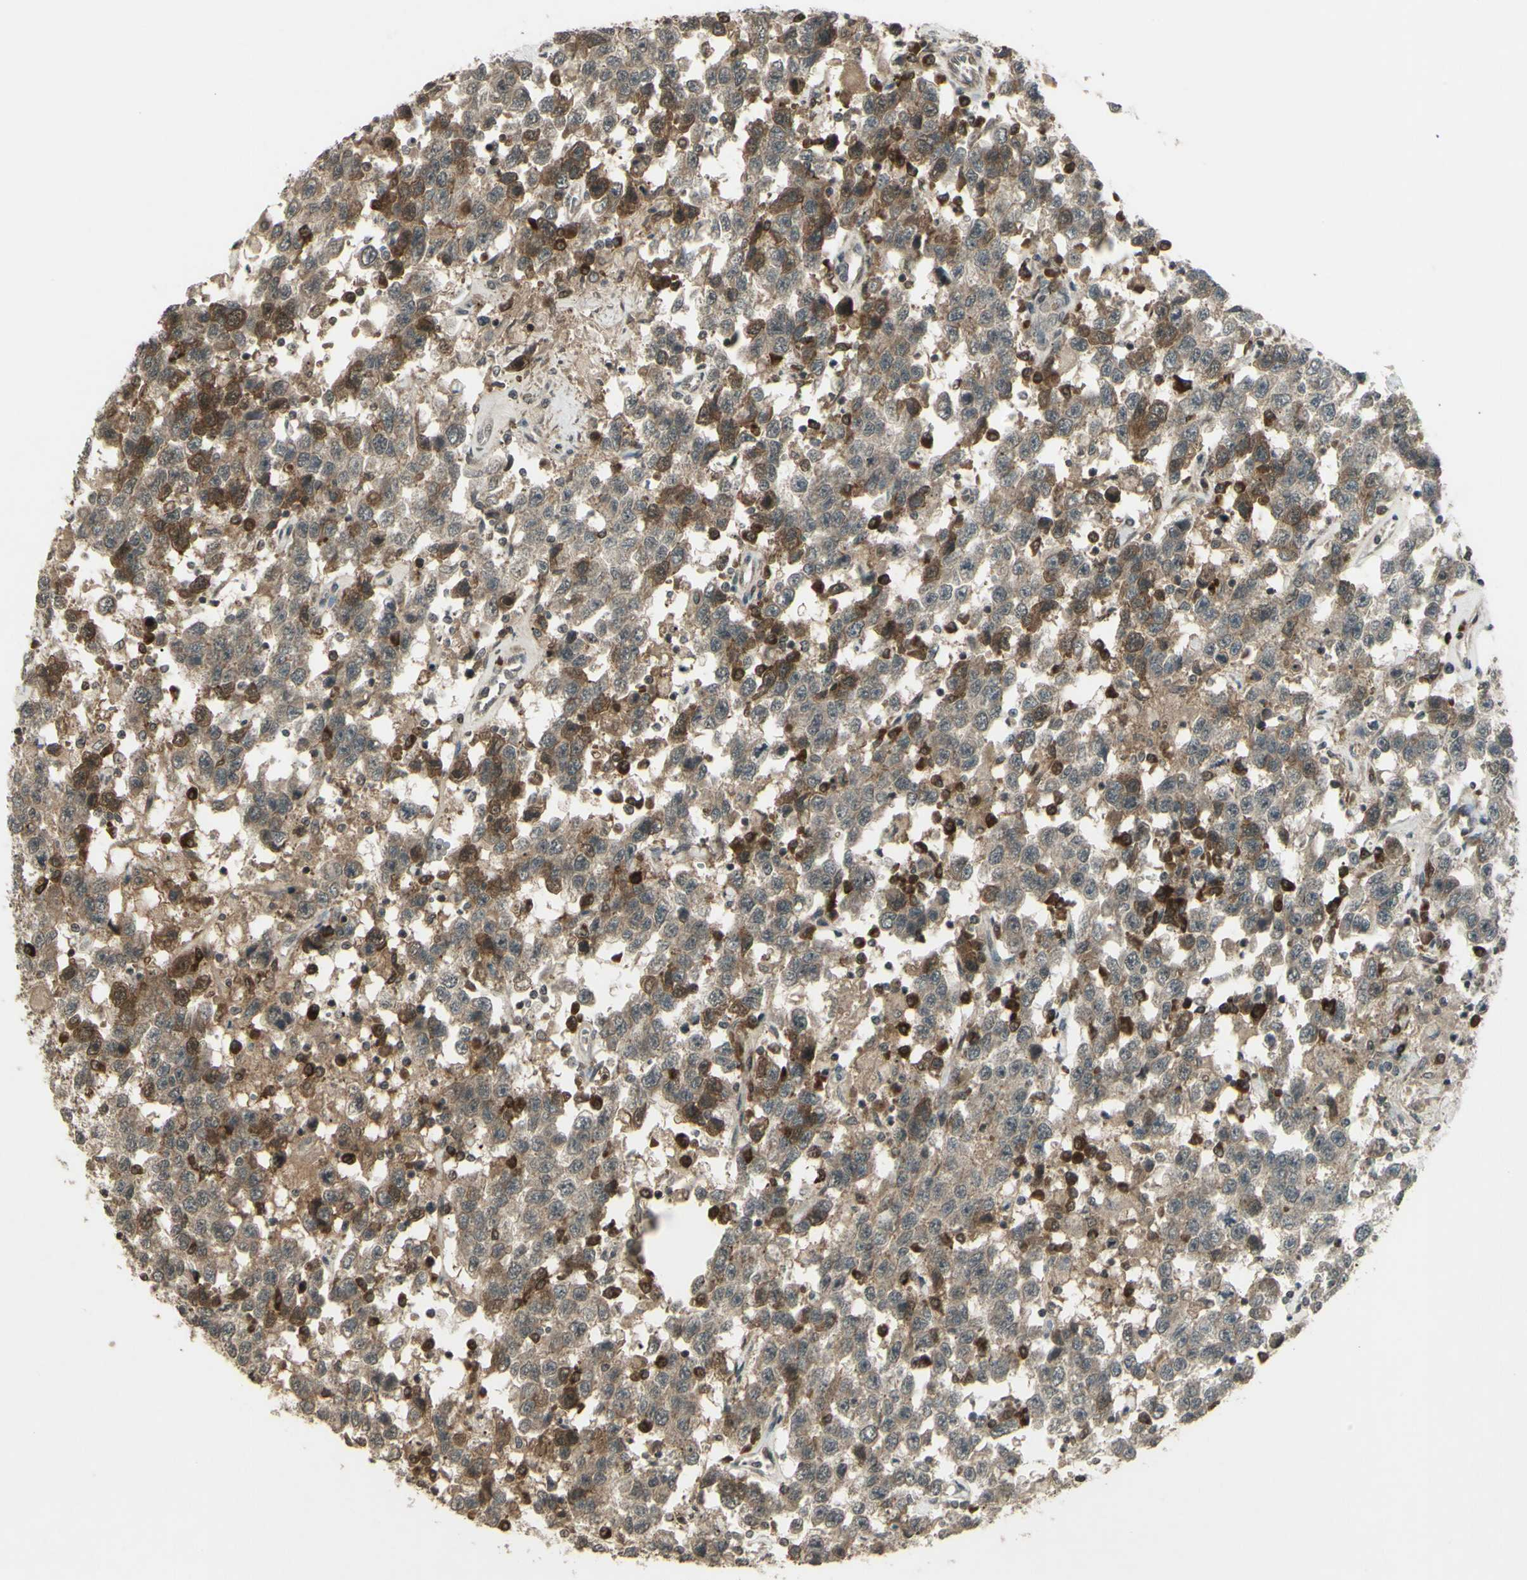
{"staining": {"intensity": "weak", "quantity": ">75%", "location": "cytoplasmic/membranous"}, "tissue": "testis cancer", "cell_type": "Tumor cells", "image_type": "cancer", "snomed": [{"axis": "morphology", "description": "Seminoma, NOS"}, {"axis": "topography", "description": "Testis"}], "caption": "Testis seminoma stained with DAB (3,3'-diaminobenzidine) IHC displays low levels of weak cytoplasmic/membranous staining in approximately >75% of tumor cells.", "gene": "BLNK", "patient": {"sex": "male", "age": 41}}